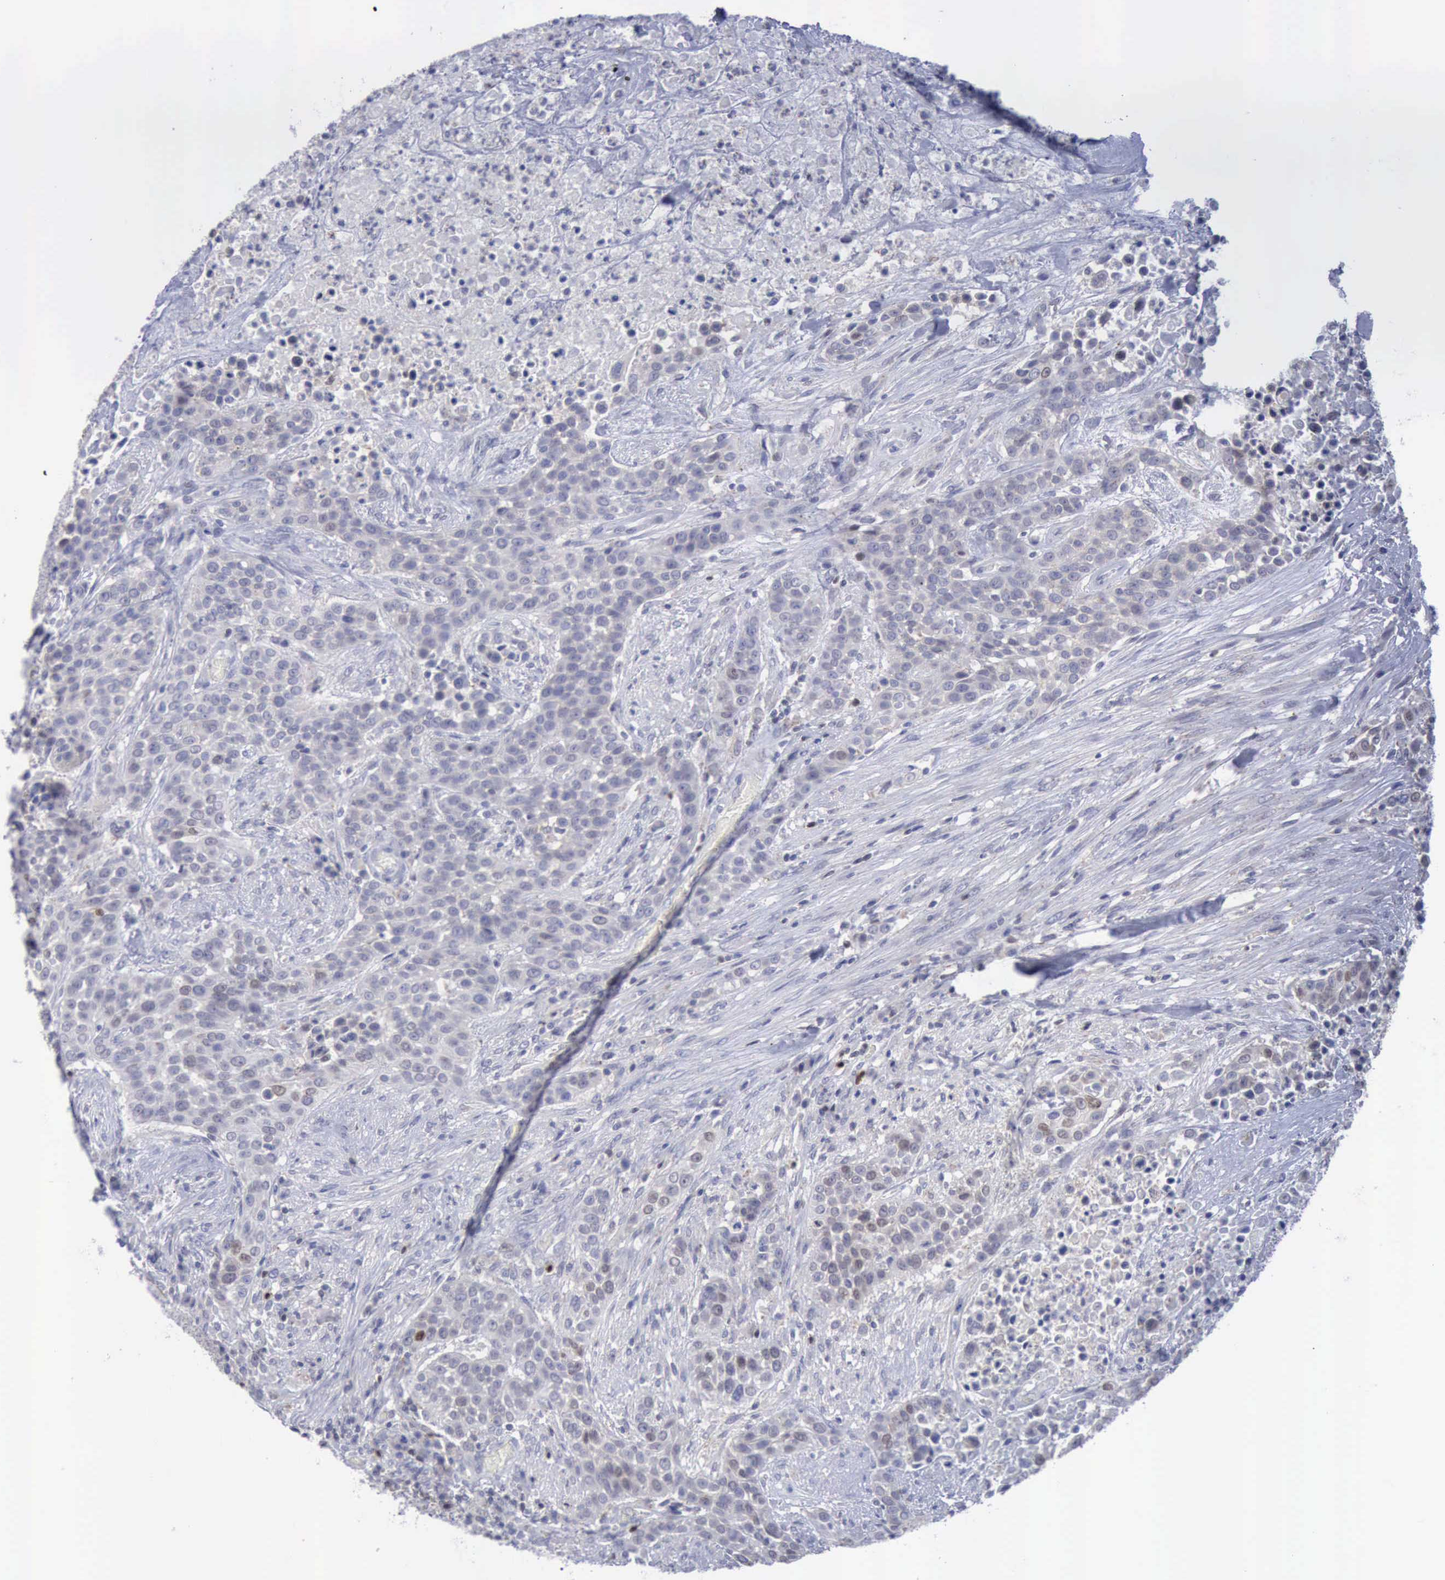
{"staining": {"intensity": "negative", "quantity": "none", "location": "none"}, "tissue": "urothelial cancer", "cell_type": "Tumor cells", "image_type": "cancer", "snomed": [{"axis": "morphology", "description": "Urothelial carcinoma, High grade"}, {"axis": "topography", "description": "Urinary bladder"}], "caption": "Tumor cells show no significant protein staining in urothelial cancer.", "gene": "SATB2", "patient": {"sex": "male", "age": 74}}